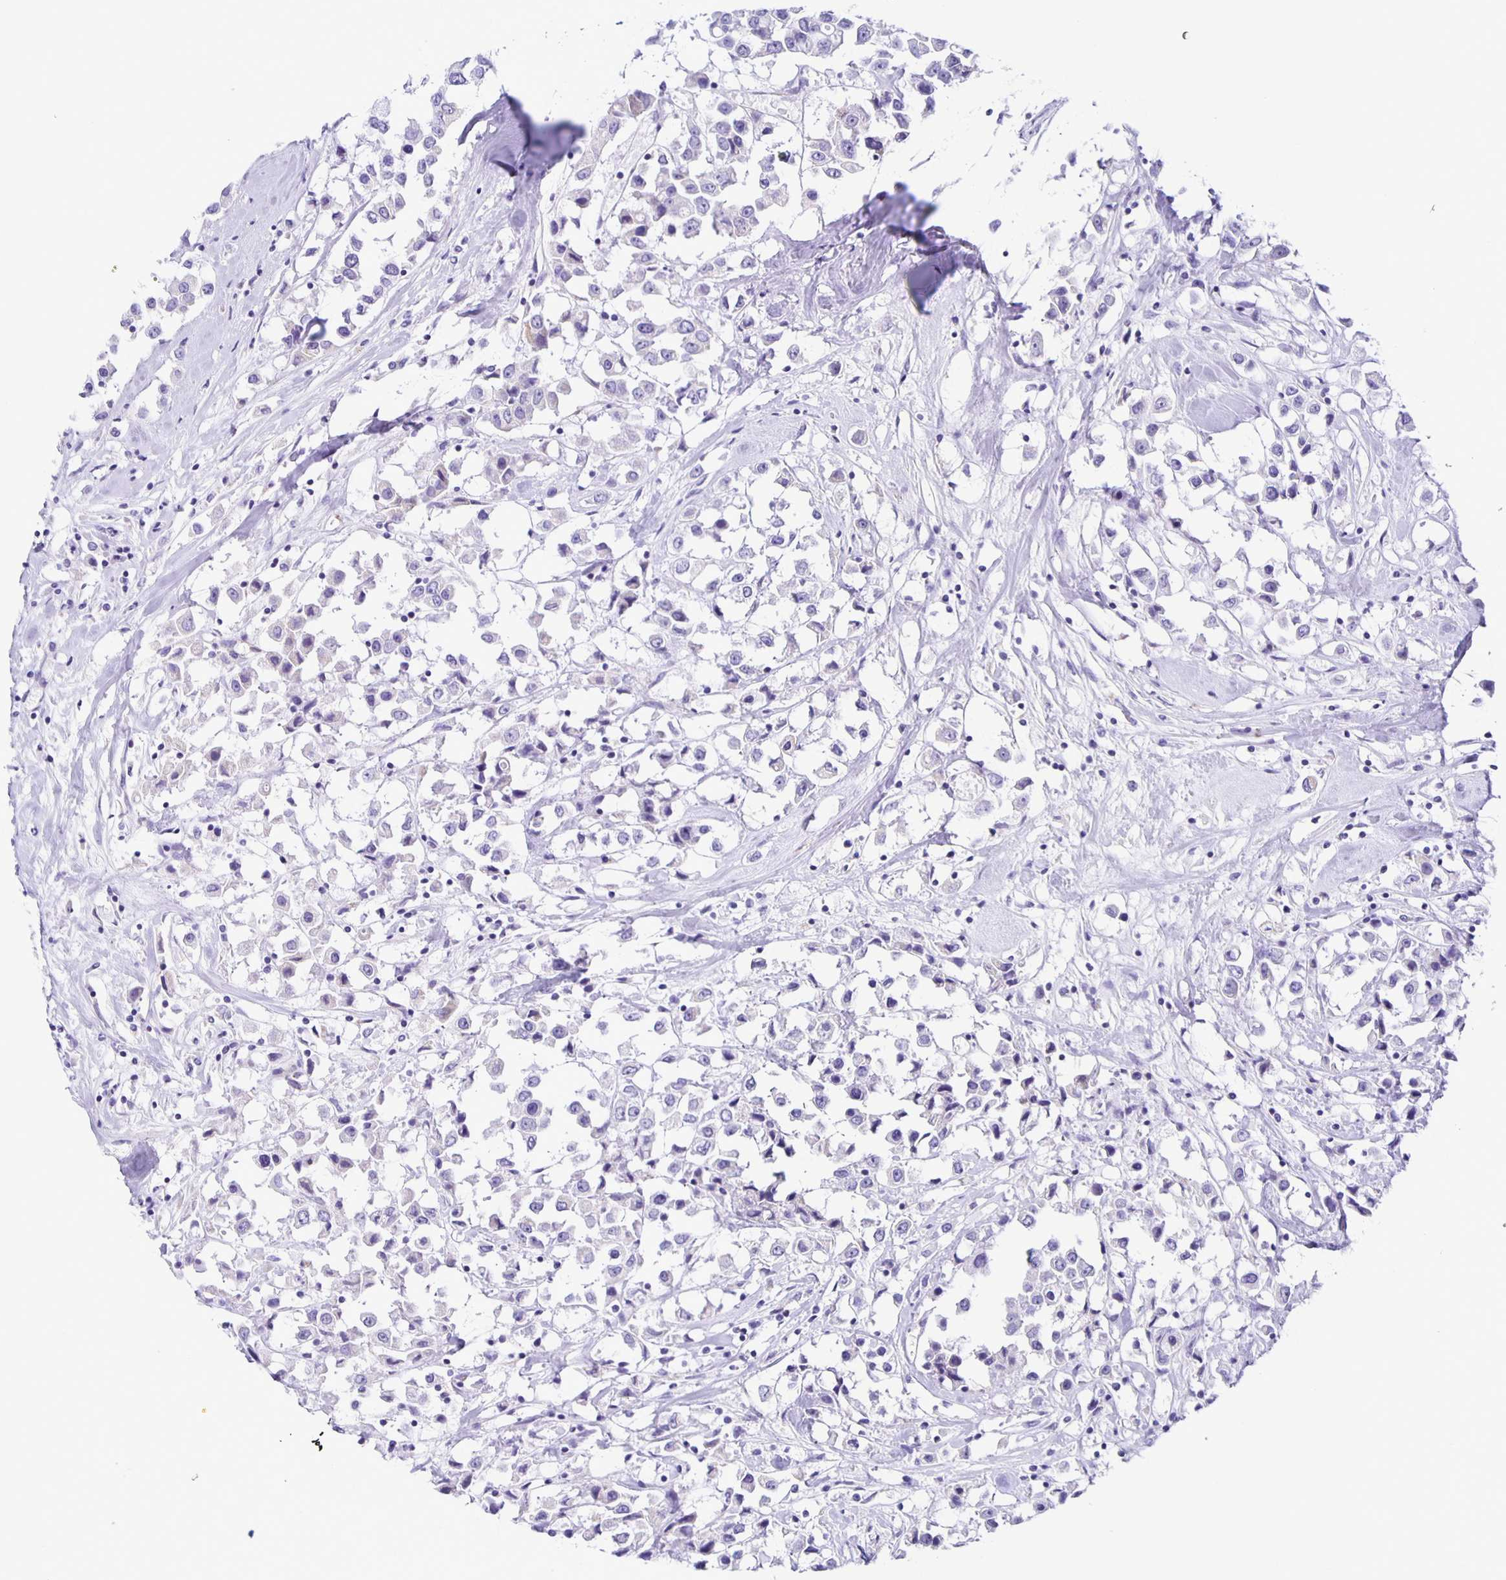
{"staining": {"intensity": "negative", "quantity": "none", "location": "none"}, "tissue": "breast cancer", "cell_type": "Tumor cells", "image_type": "cancer", "snomed": [{"axis": "morphology", "description": "Duct carcinoma"}, {"axis": "topography", "description": "Breast"}], "caption": "Immunohistochemistry (IHC) of human breast cancer (invasive ductal carcinoma) shows no staining in tumor cells.", "gene": "AQP6", "patient": {"sex": "female", "age": 61}}